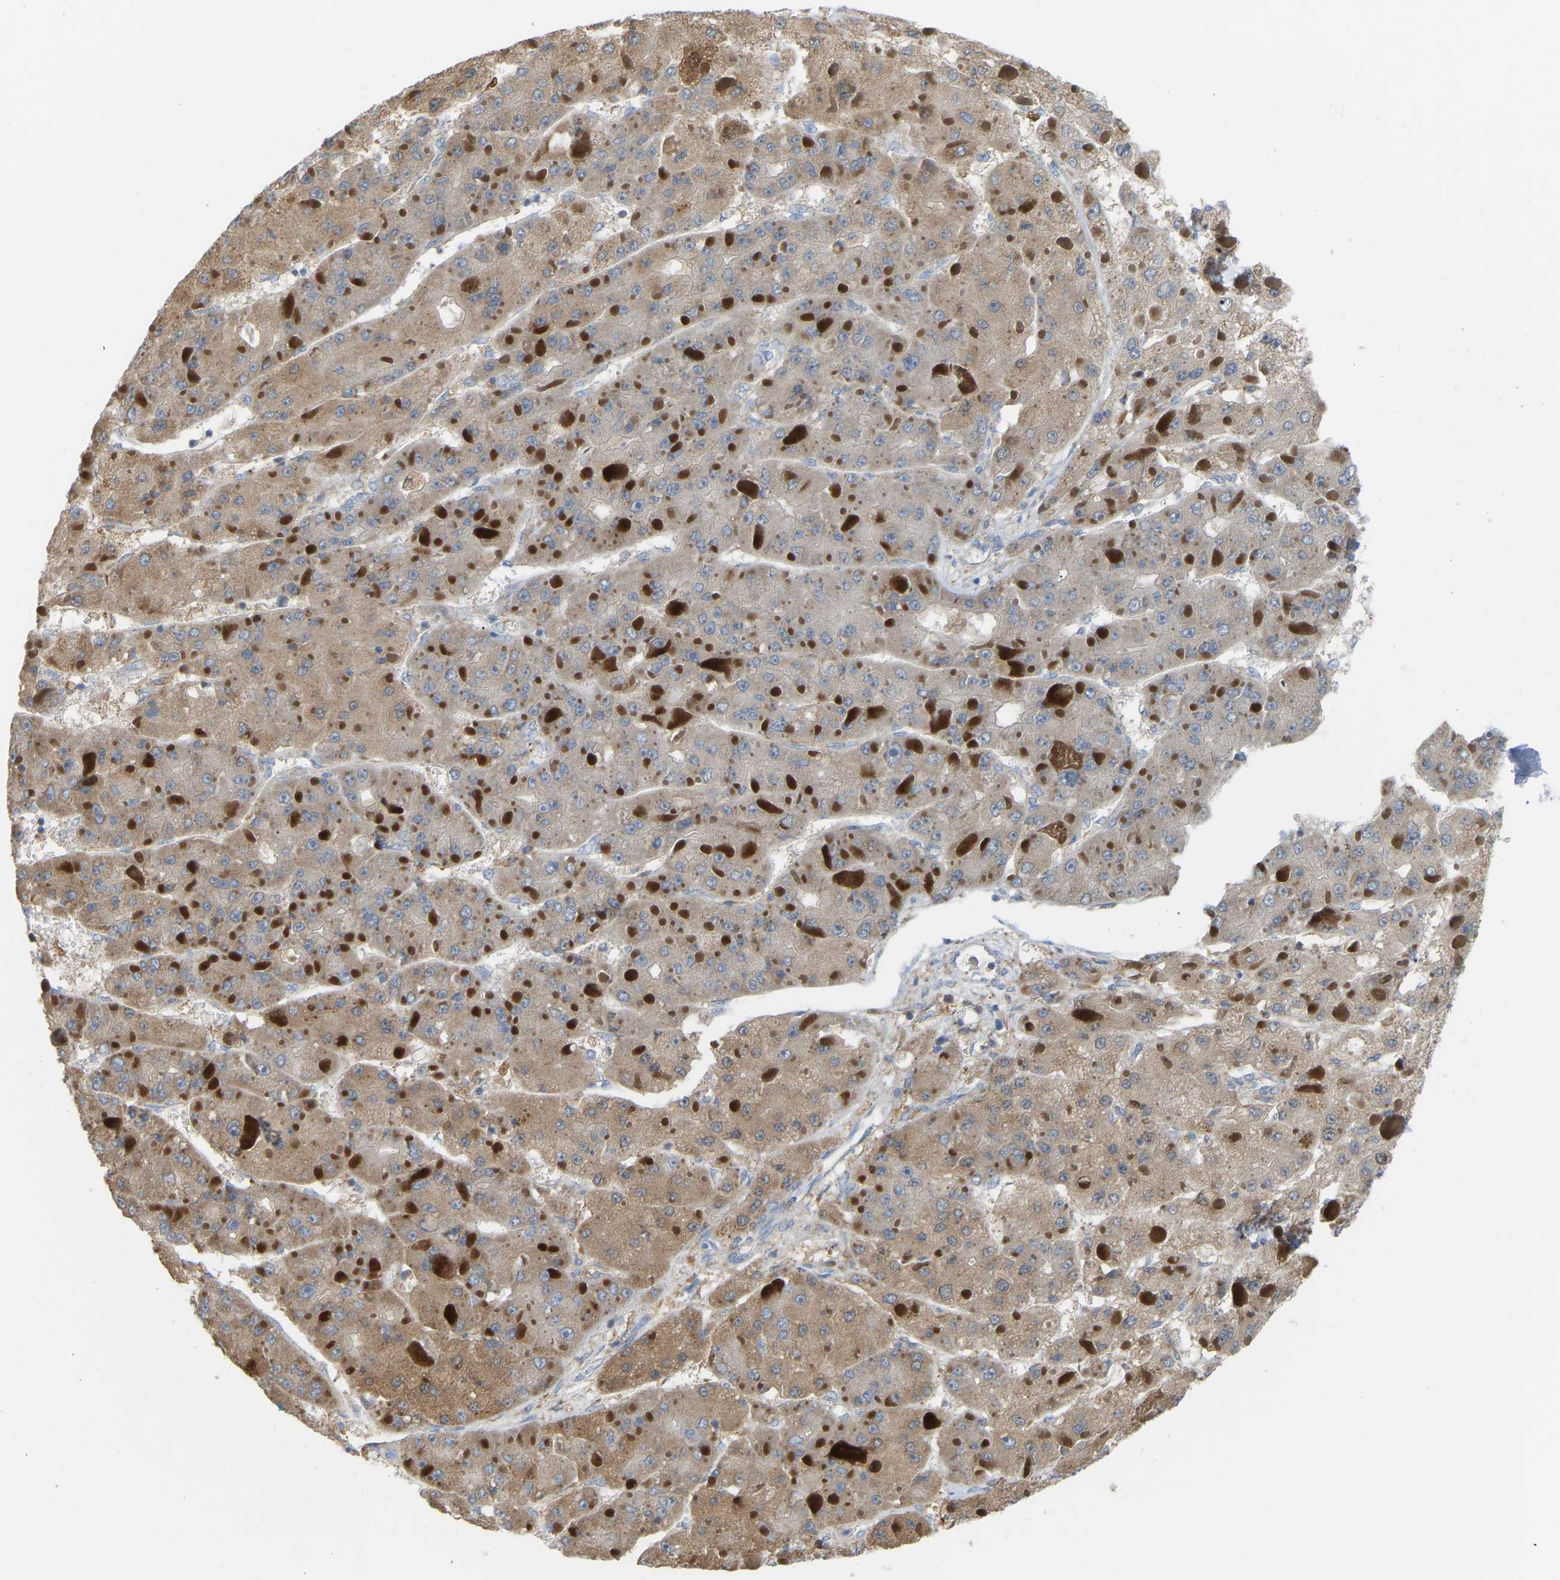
{"staining": {"intensity": "moderate", "quantity": ">75%", "location": "cytoplasmic/membranous"}, "tissue": "liver cancer", "cell_type": "Tumor cells", "image_type": "cancer", "snomed": [{"axis": "morphology", "description": "Carcinoma, Hepatocellular, NOS"}, {"axis": "topography", "description": "Liver"}], "caption": "The photomicrograph reveals staining of liver cancer (hepatocellular carcinoma), revealing moderate cytoplasmic/membranous protein positivity (brown color) within tumor cells.", "gene": "CROT", "patient": {"sex": "female", "age": 73}}